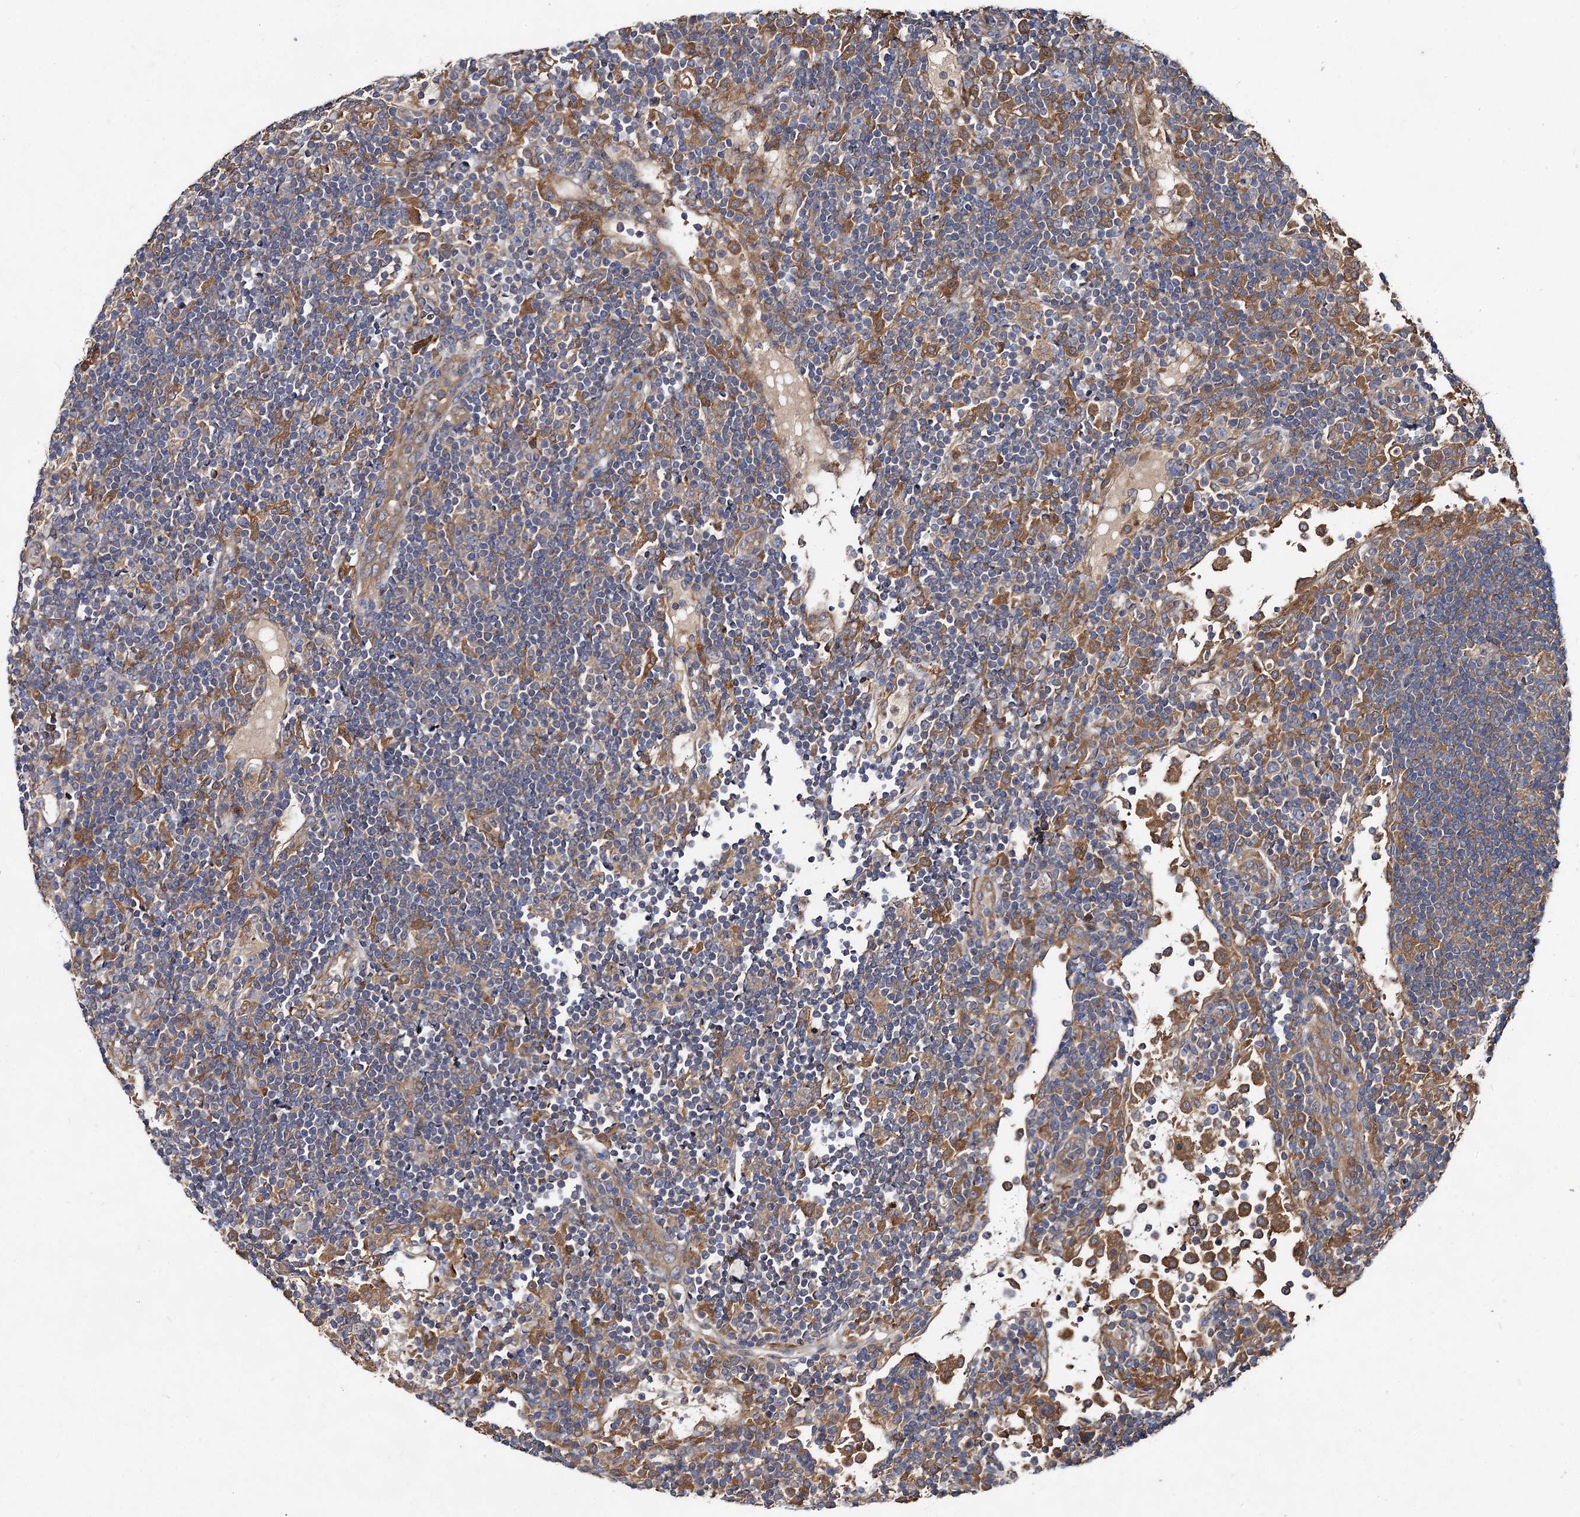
{"staining": {"intensity": "weak", "quantity": "25%-75%", "location": "cytoplasmic/membranous"}, "tissue": "lymph node", "cell_type": "Germinal center cells", "image_type": "normal", "snomed": [{"axis": "morphology", "description": "Normal tissue, NOS"}, {"axis": "topography", "description": "Lymph node"}], "caption": "Immunohistochemical staining of normal lymph node demonstrates 25%-75% levels of weak cytoplasmic/membranous protein positivity in approximately 25%-75% of germinal center cells. (DAB = brown stain, brightfield microscopy at high magnification).", "gene": "VPS29", "patient": {"sex": "female", "age": 53}}